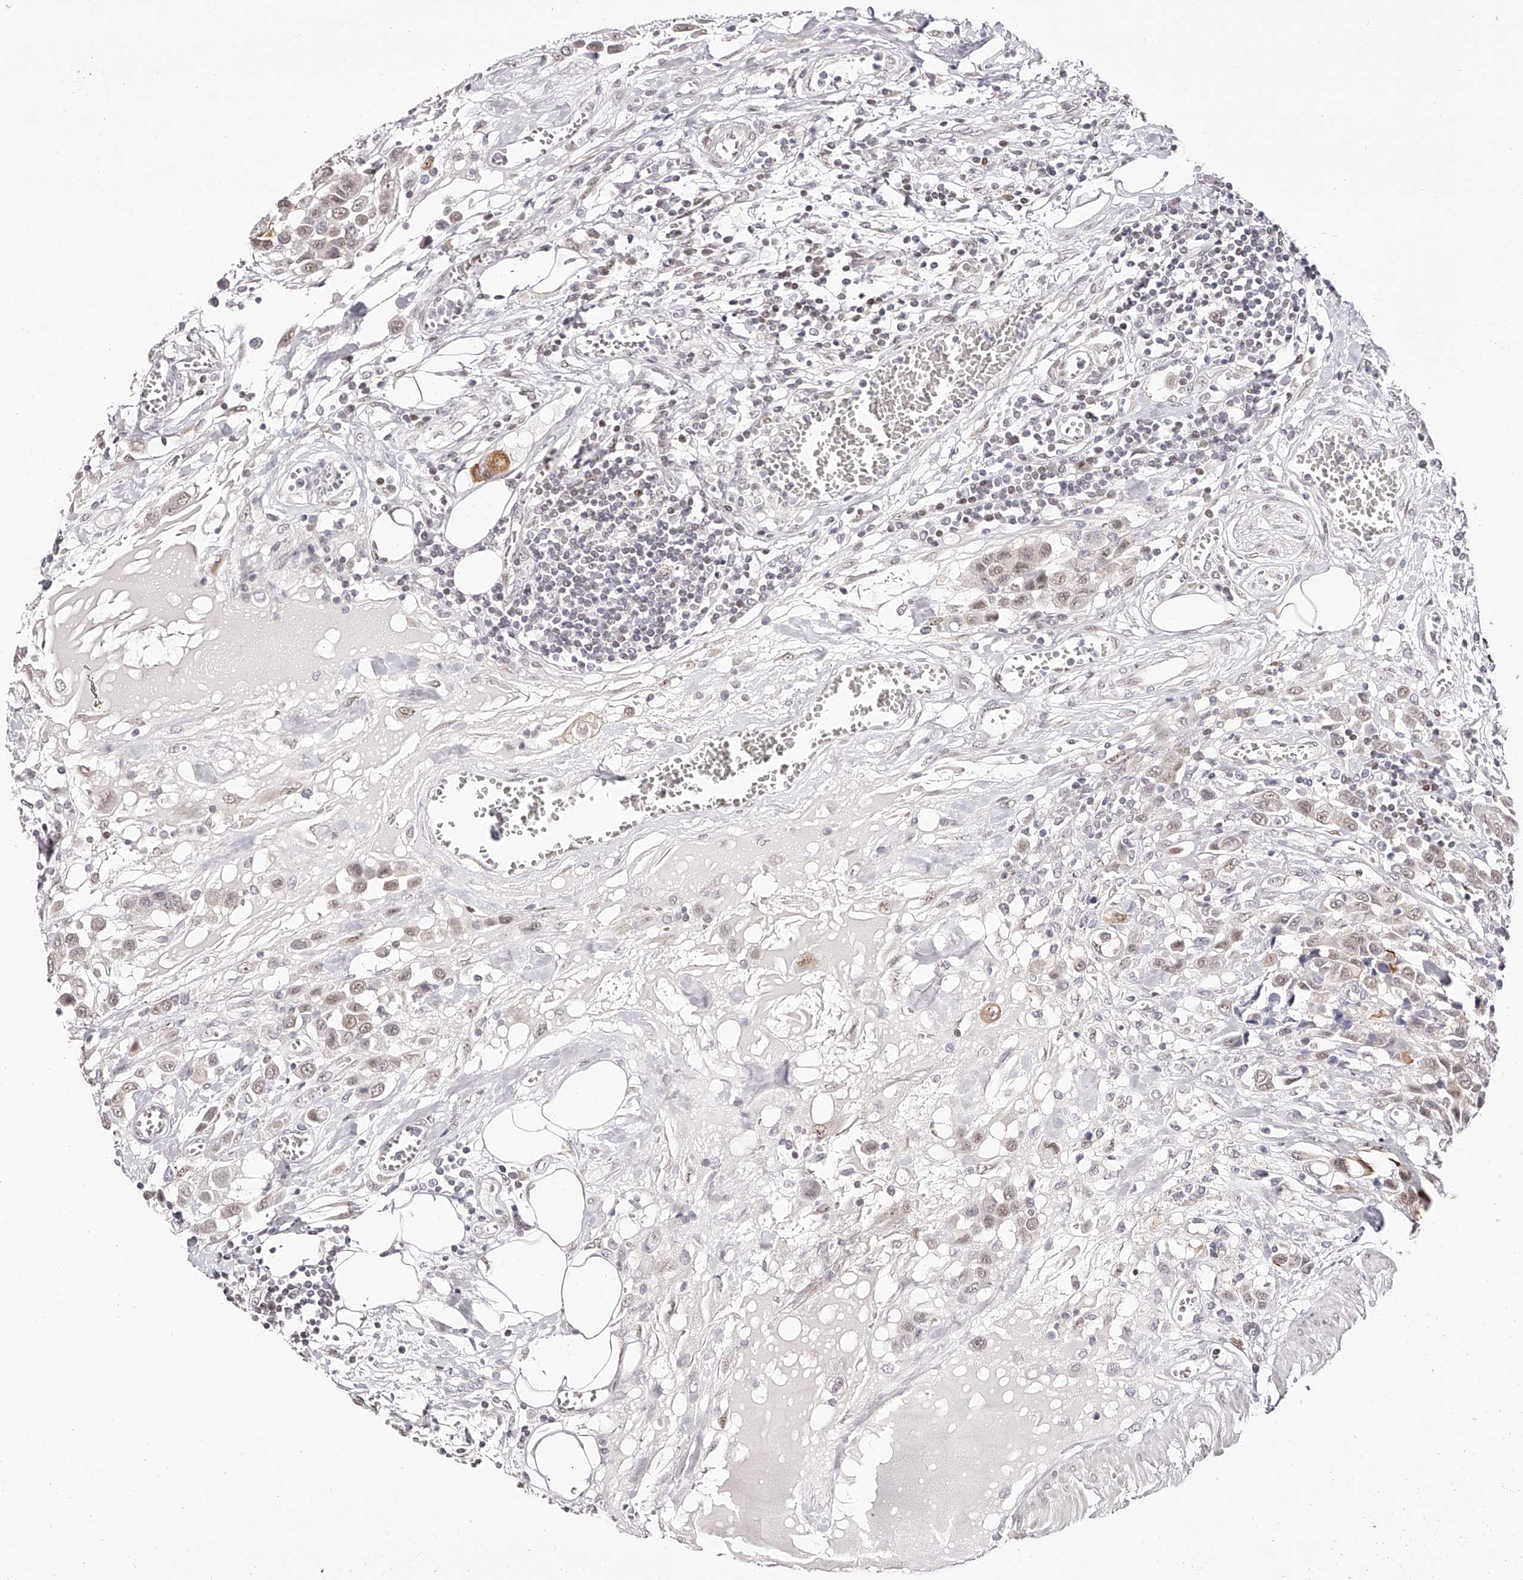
{"staining": {"intensity": "weak", "quantity": "25%-75%", "location": "nuclear"}, "tissue": "urothelial cancer", "cell_type": "Tumor cells", "image_type": "cancer", "snomed": [{"axis": "morphology", "description": "Urothelial carcinoma, High grade"}, {"axis": "topography", "description": "Urinary bladder"}], "caption": "The micrograph reveals a brown stain indicating the presence of a protein in the nuclear of tumor cells in urothelial cancer.", "gene": "USF3", "patient": {"sex": "male", "age": 50}}